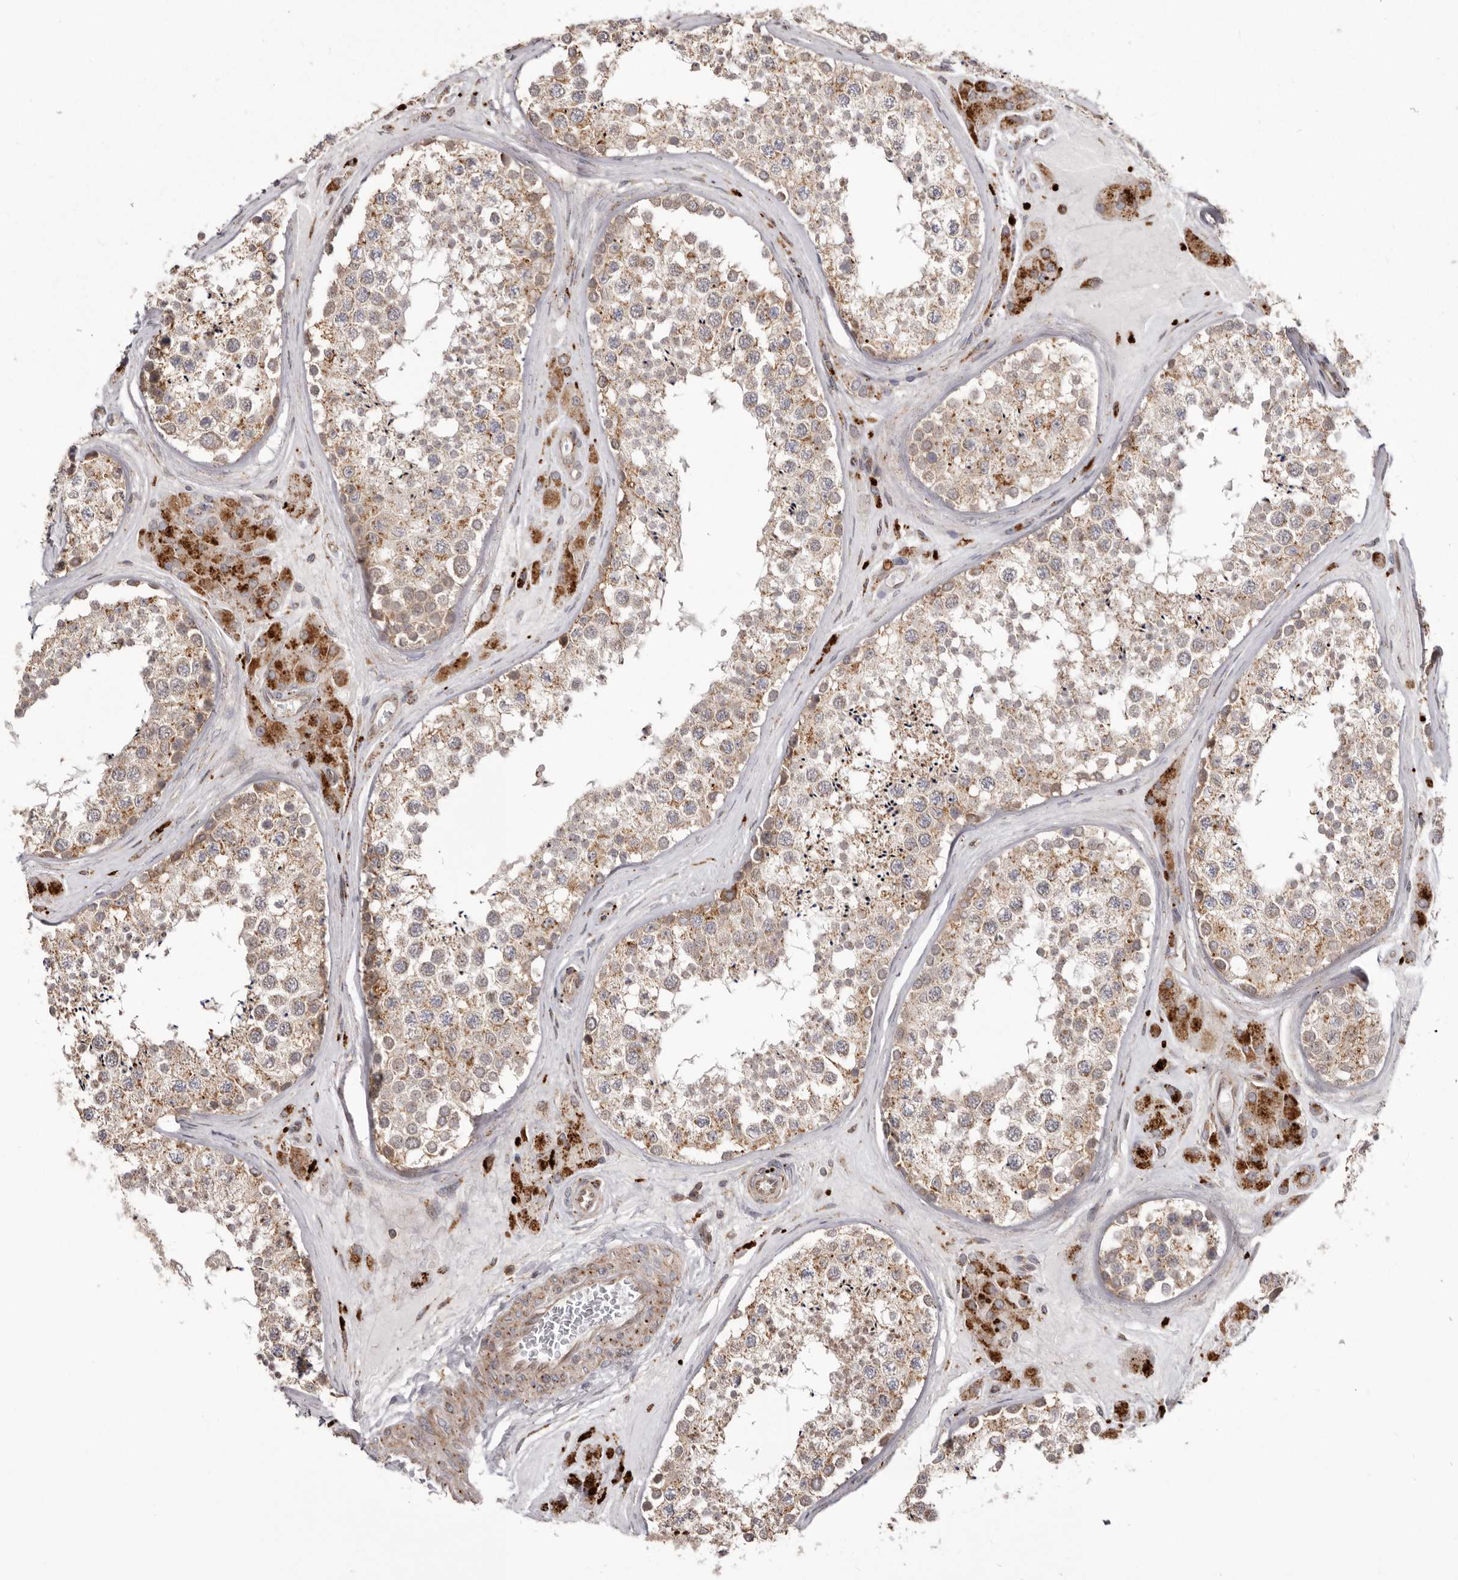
{"staining": {"intensity": "moderate", "quantity": ">75%", "location": "cytoplasmic/membranous"}, "tissue": "testis", "cell_type": "Cells in seminiferous ducts", "image_type": "normal", "snomed": [{"axis": "morphology", "description": "Normal tissue, NOS"}, {"axis": "topography", "description": "Testis"}], "caption": "Approximately >75% of cells in seminiferous ducts in normal human testis exhibit moderate cytoplasmic/membranous protein expression as visualized by brown immunohistochemical staining.", "gene": "NUP43", "patient": {"sex": "male", "age": 46}}